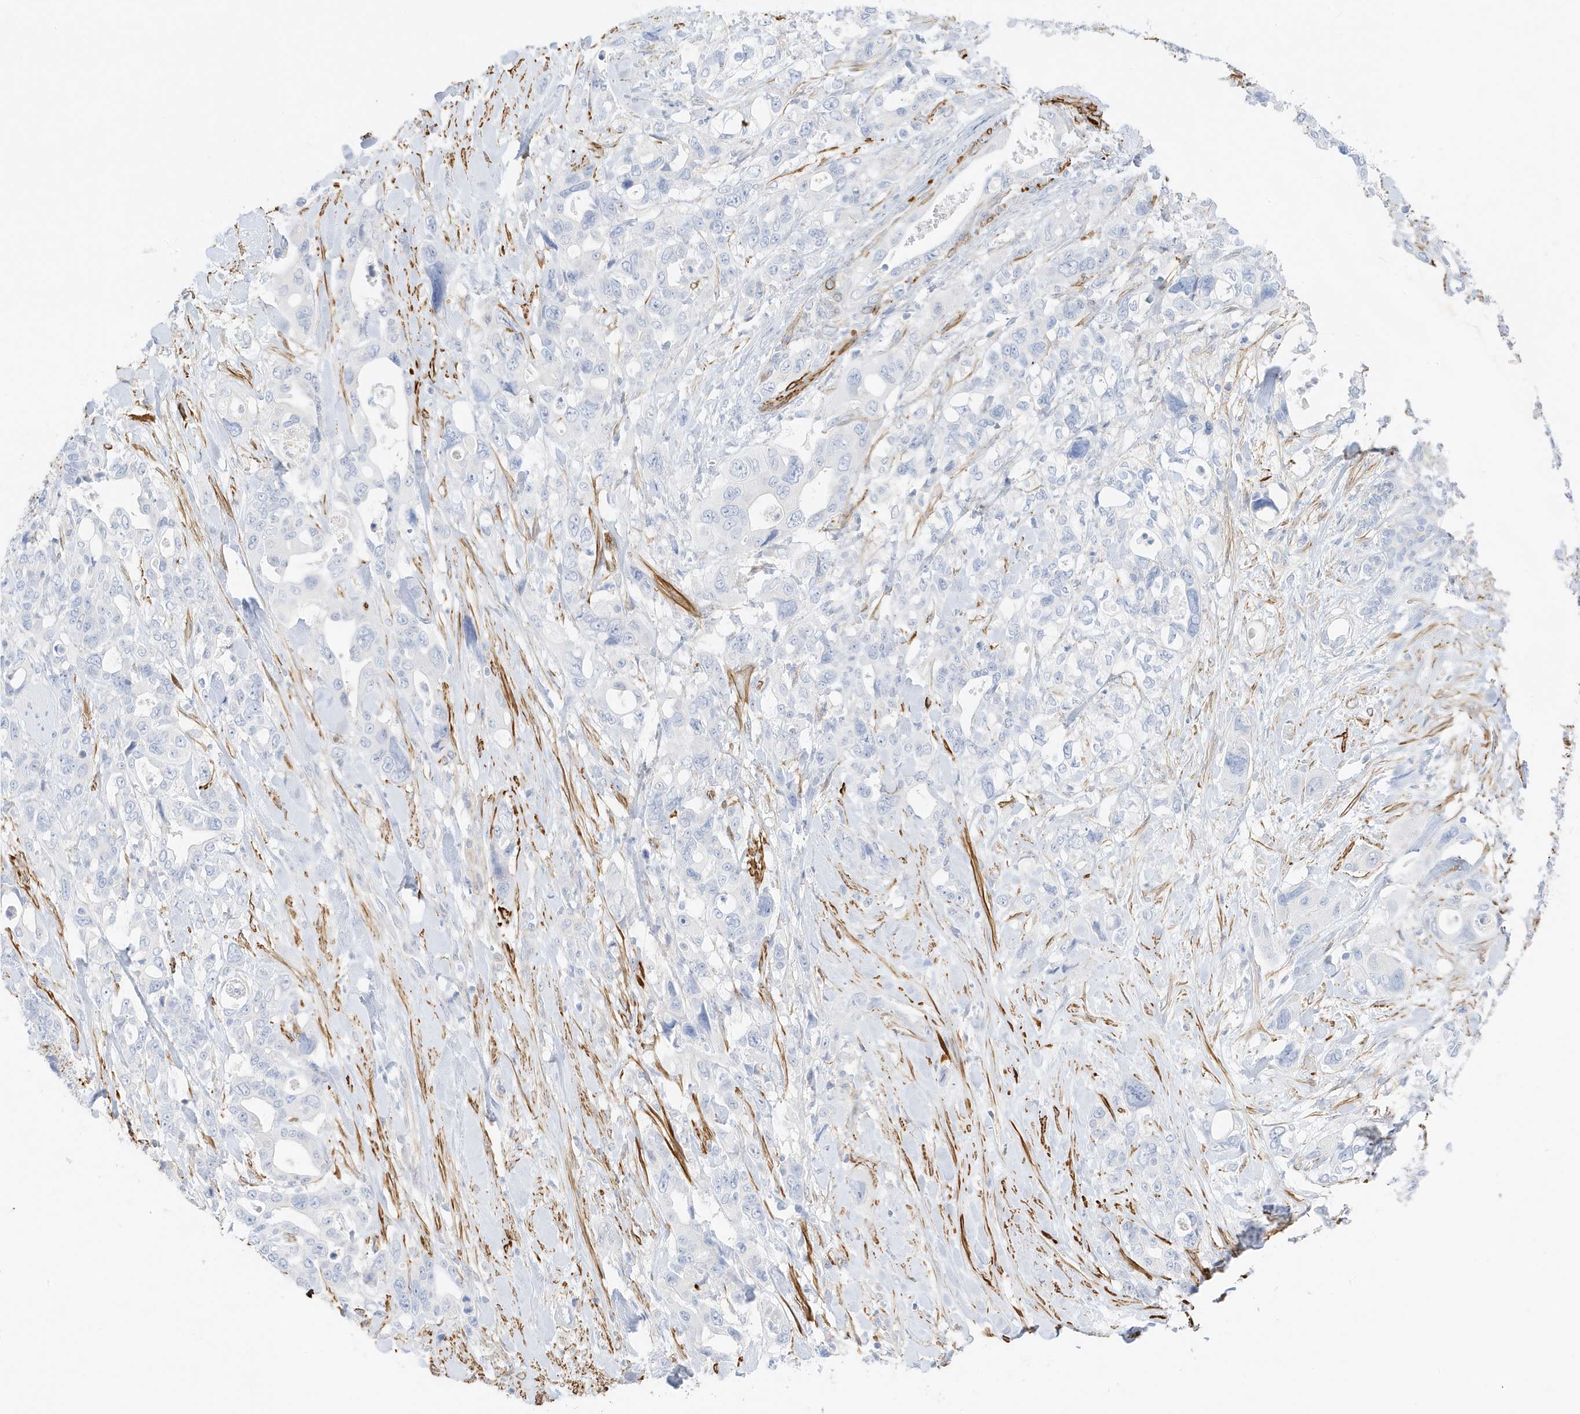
{"staining": {"intensity": "negative", "quantity": "none", "location": "none"}, "tissue": "pancreatic cancer", "cell_type": "Tumor cells", "image_type": "cancer", "snomed": [{"axis": "morphology", "description": "Adenocarcinoma, NOS"}, {"axis": "topography", "description": "Pancreas"}], "caption": "Adenocarcinoma (pancreatic) was stained to show a protein in brown. There is no significant staining in tumor cells.", "gene": "SLC22A13", "patient": {"sex": "male", "age": 46}}